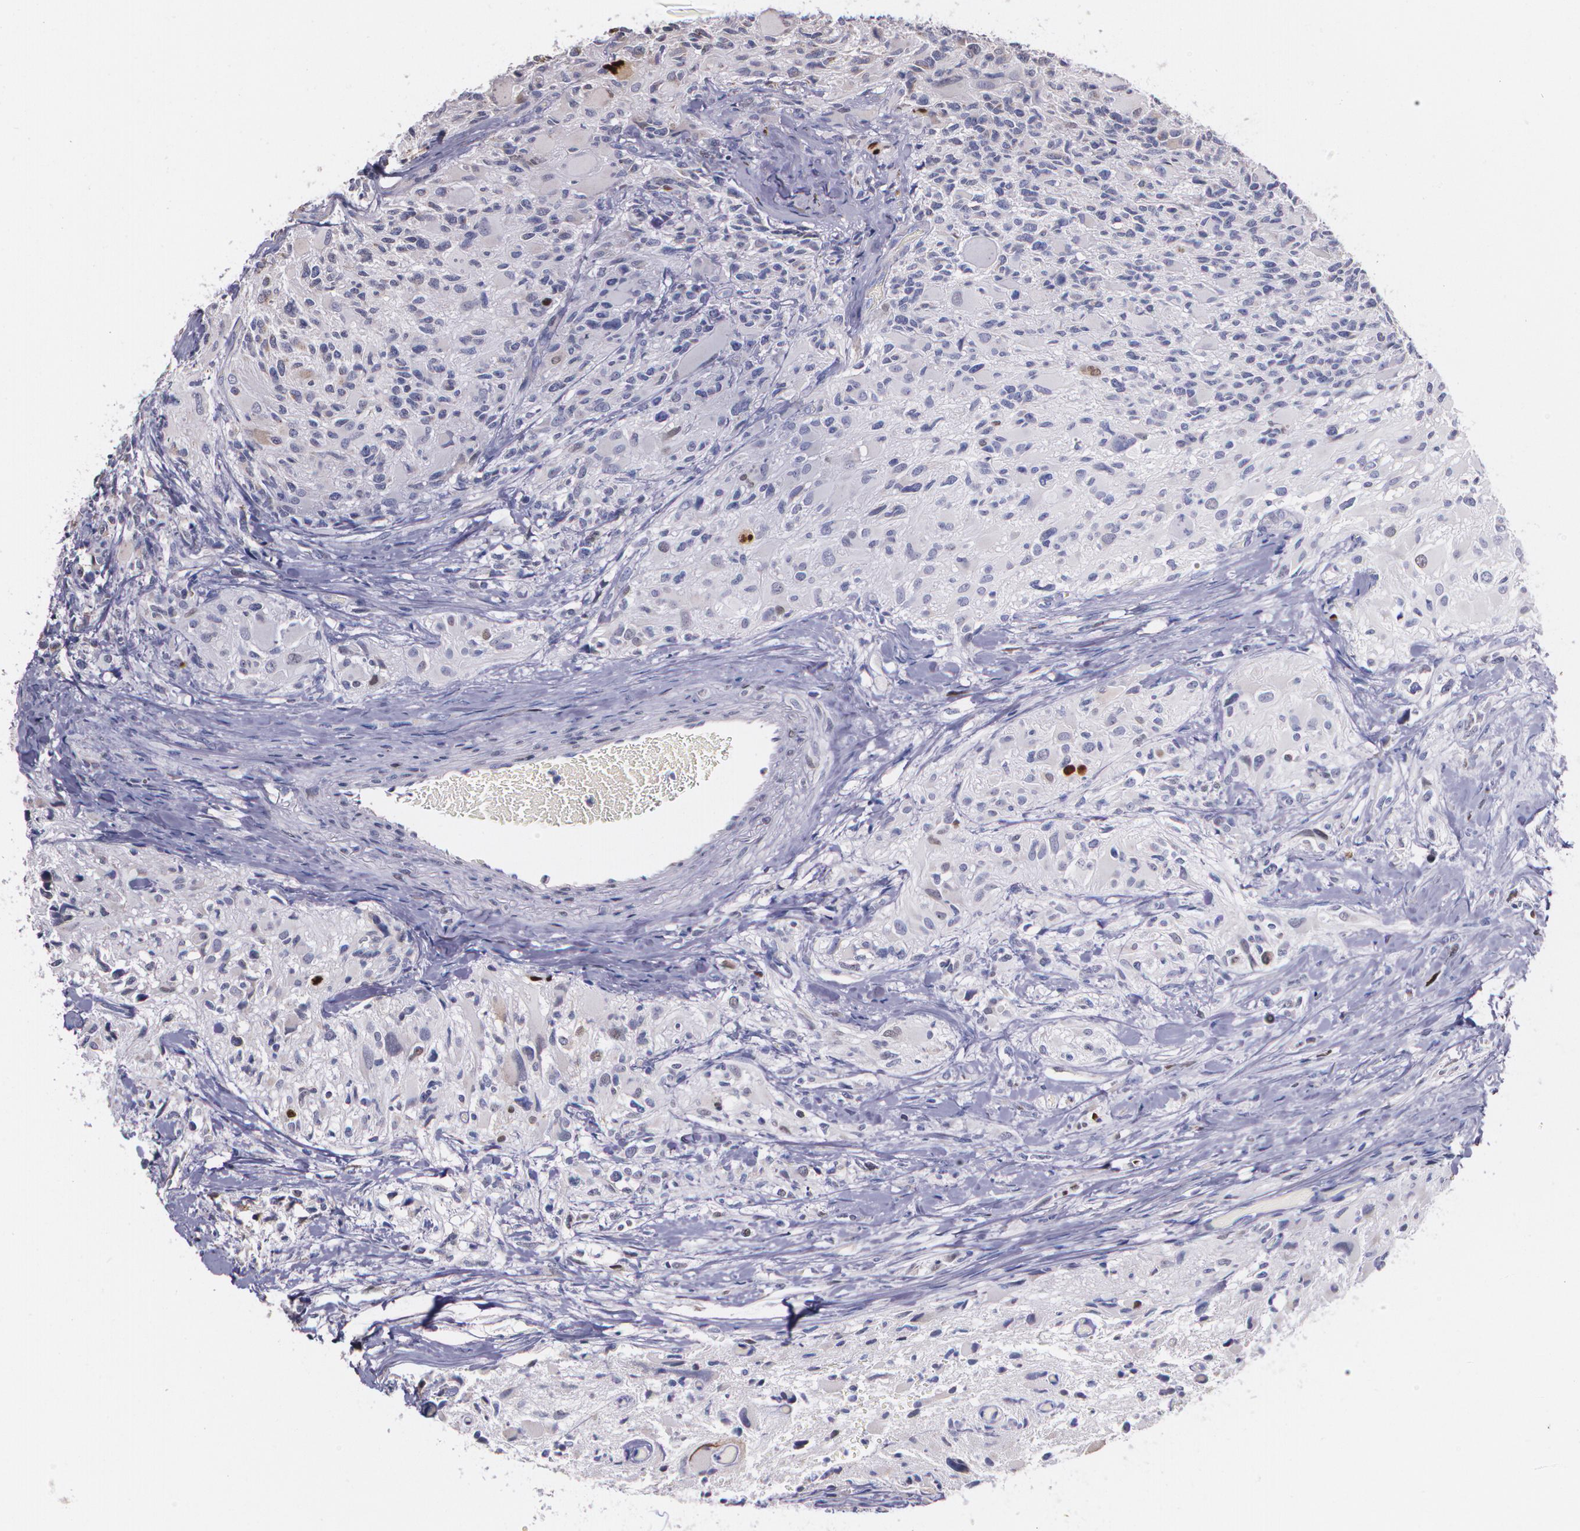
{"staining": {"intensity": "negative", "quantity": "none", "location": "none"}, "tissue": "glioma", "cell_type": "Tumor cells", "image_type": "cancer", "snomed": [{"axis": "morphology", "description": "Glioma, malignant, High grade"}, {"axis": "topography", "description": "Brain"}], "caption": "A high-resolution histopathology image shows immunohistochemistry staining of high-grade glioma (malignant), which displays no significant positivity in tumor cells. (DAB (3,3'-diaminobenzidine) immunohistochemistry (IHC) visualized using brightfield microscopy, high magnification).", "gene": "ATF3", "patient": {"sex": "male", "age": 69}}